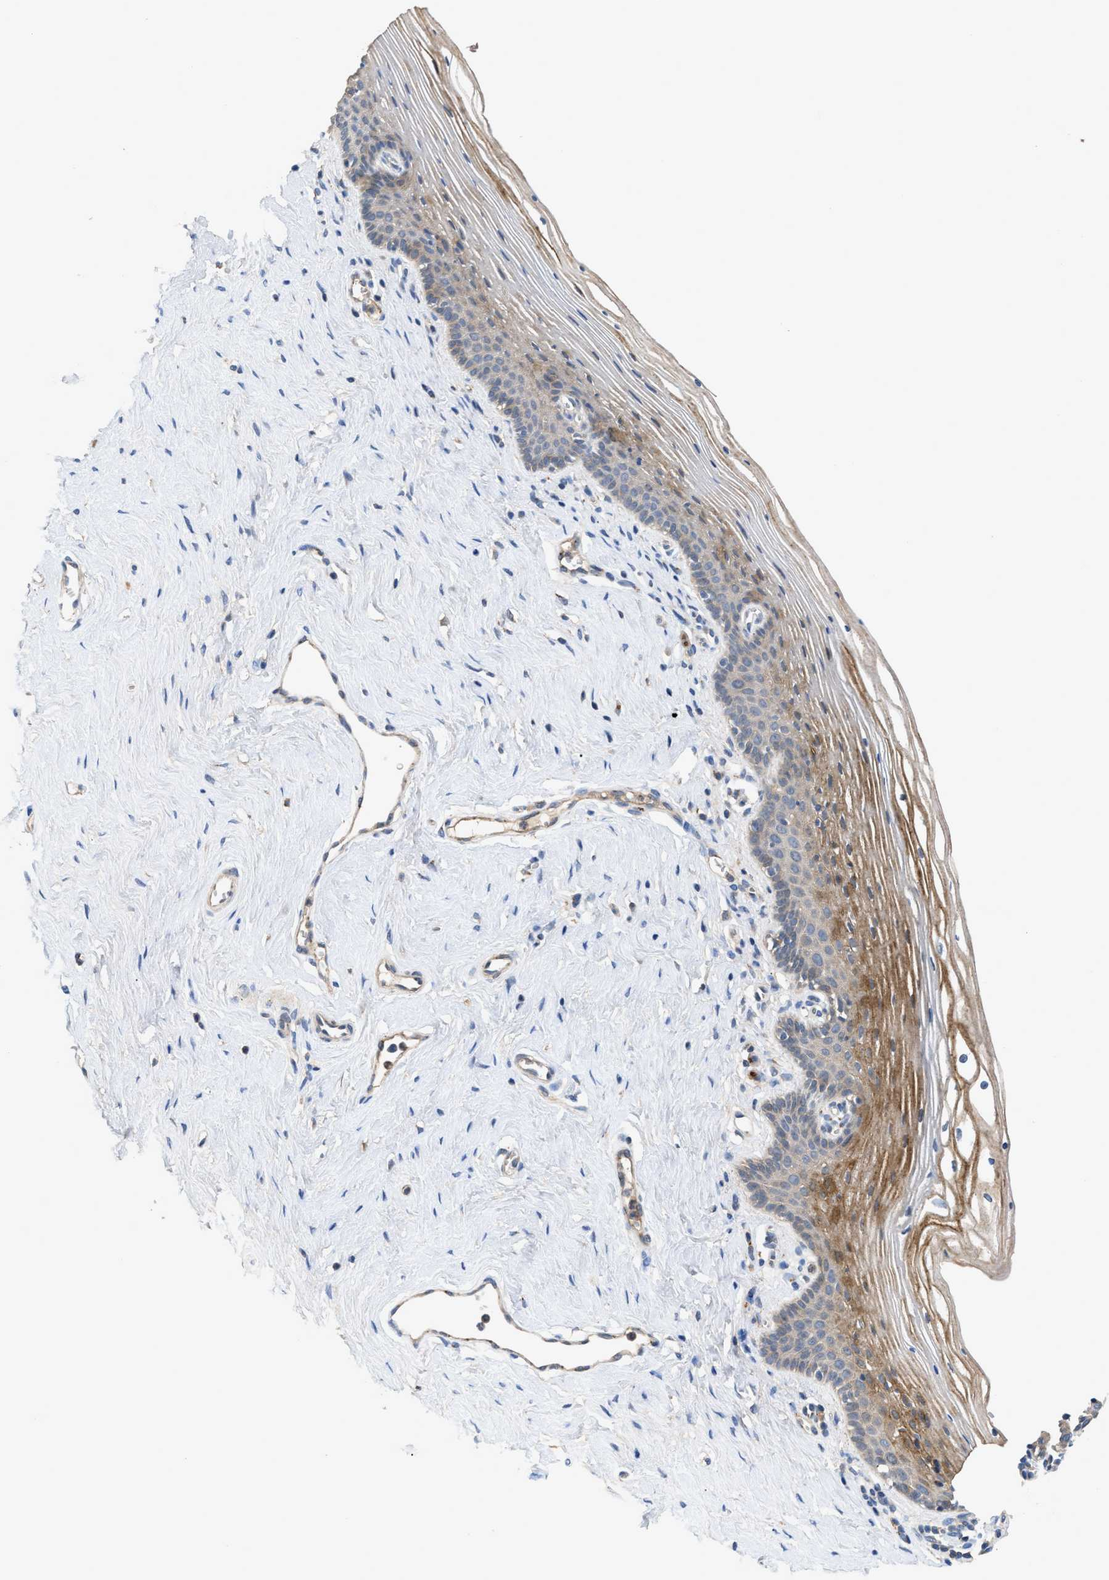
{"staining": {"intensity": "moderate", "quantity": "<25%", "location": "cytoplasmic/membranous"}, "tissue": "vagina", "cell_type": "Squamous epithelial cells", "image_type": "normal", "snomed": [{"axis": "morphology", "description": "Normal tissue, NOS"}, {"axis": "topography", "description": "Vagina"}], "caption": "The immunohistochemical stain labels moderate cytoplasmic/membranous expression in squamous epithelial cells of benign vagina.", "gene": "SIK2", "patient": {"sex": "female", "age": 32}}